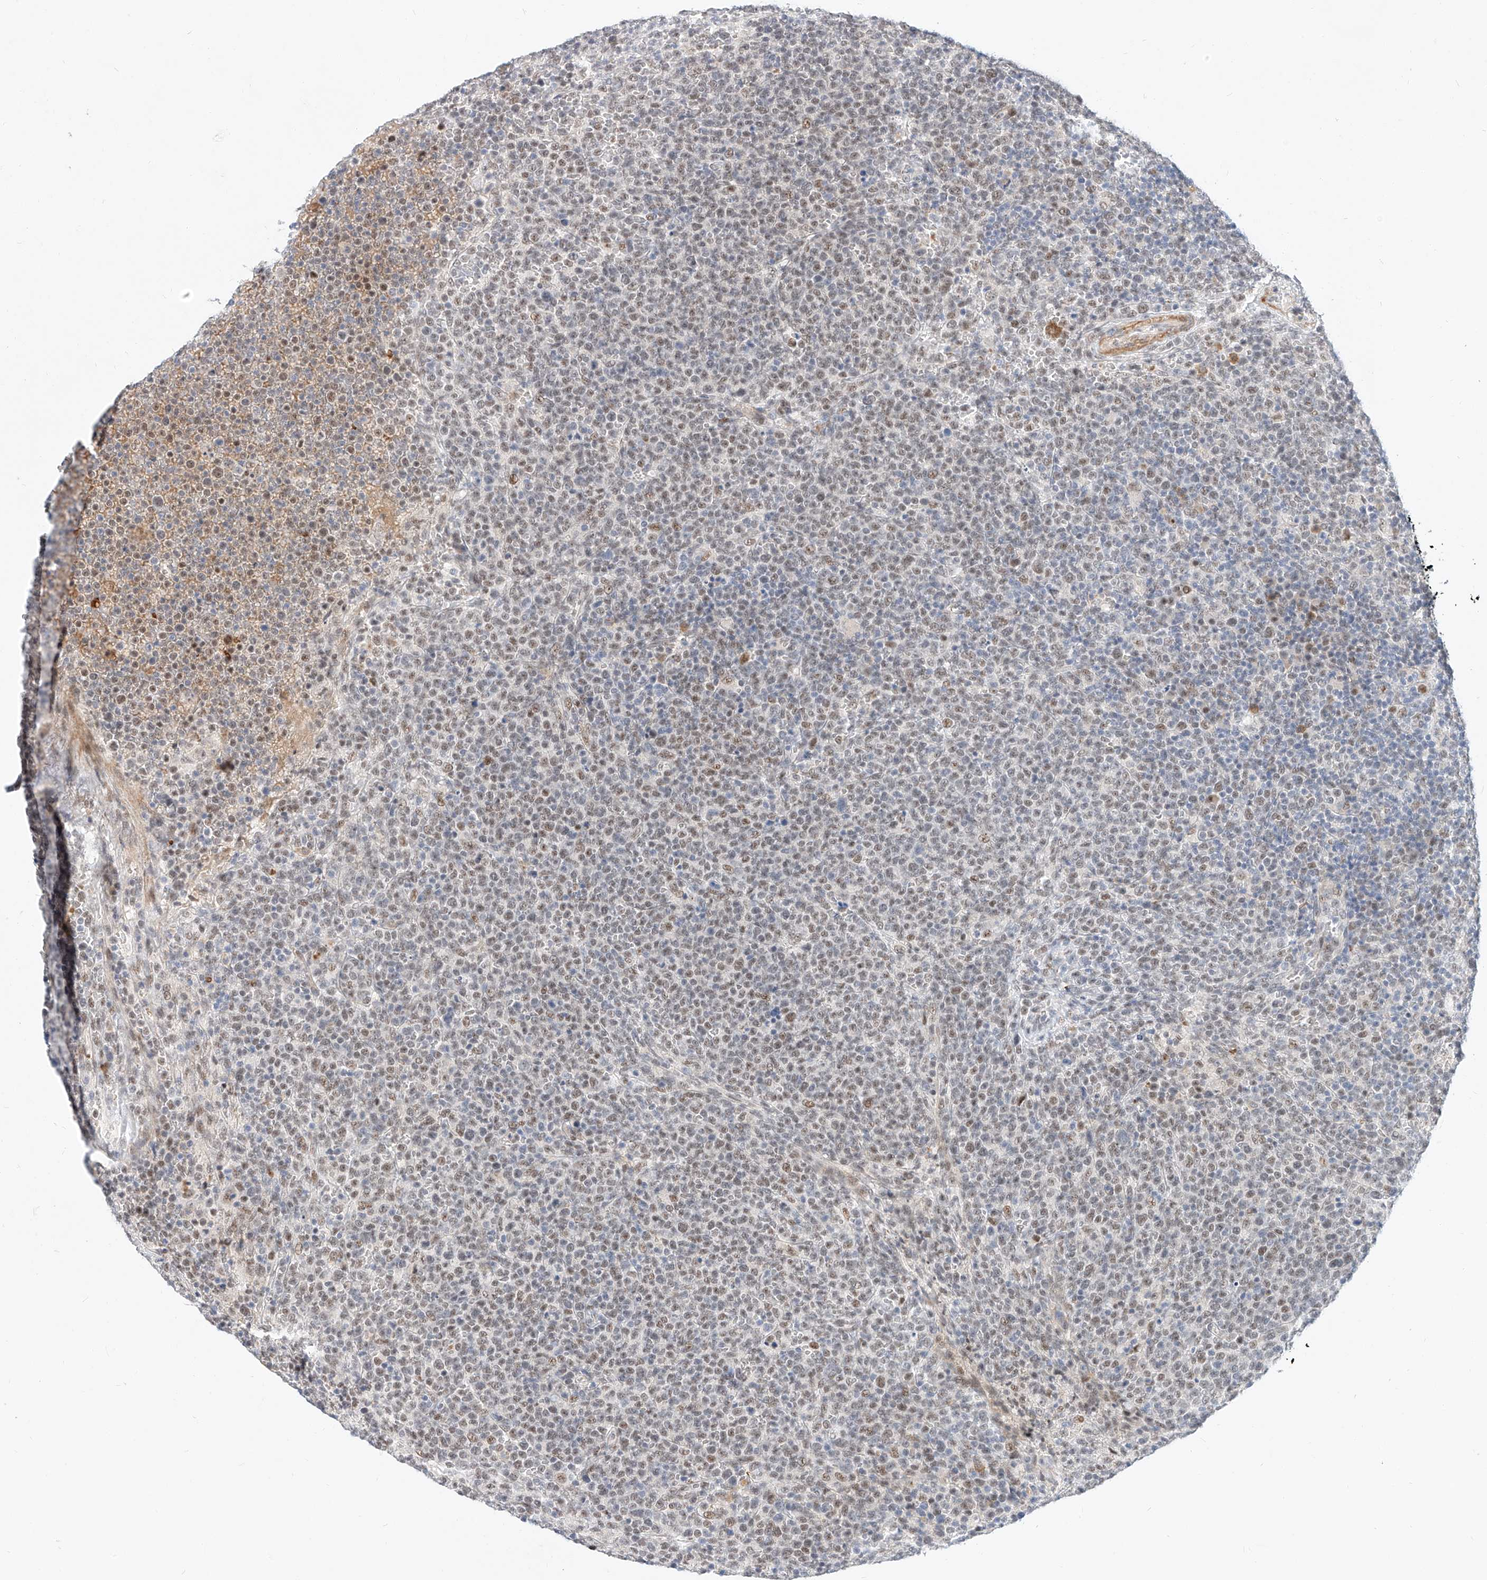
{"staining": {"intensity": "weak", "quantity": ">75%", "location": "nuclear"}, "tissue": "lymphoma", "cell_type": "Tumor cells", "image_type": "cancer", "snomed": [{"axis": "morphology", "description": "Malignant lymphoma, non-Hodgkin's type, High grade"}, {"axis": "topography", "description": "Lymph node"}], "caption": "Immunohistochemistry of high-grade malignant lymphoma, non-Hodgkin's type reveals low levels of weak nuclear expression in approximately >75% of tumor cells. Nuclei are stained in blue.", "gene": "CBX8", "patient": {"sex": "male", "age": 61}}